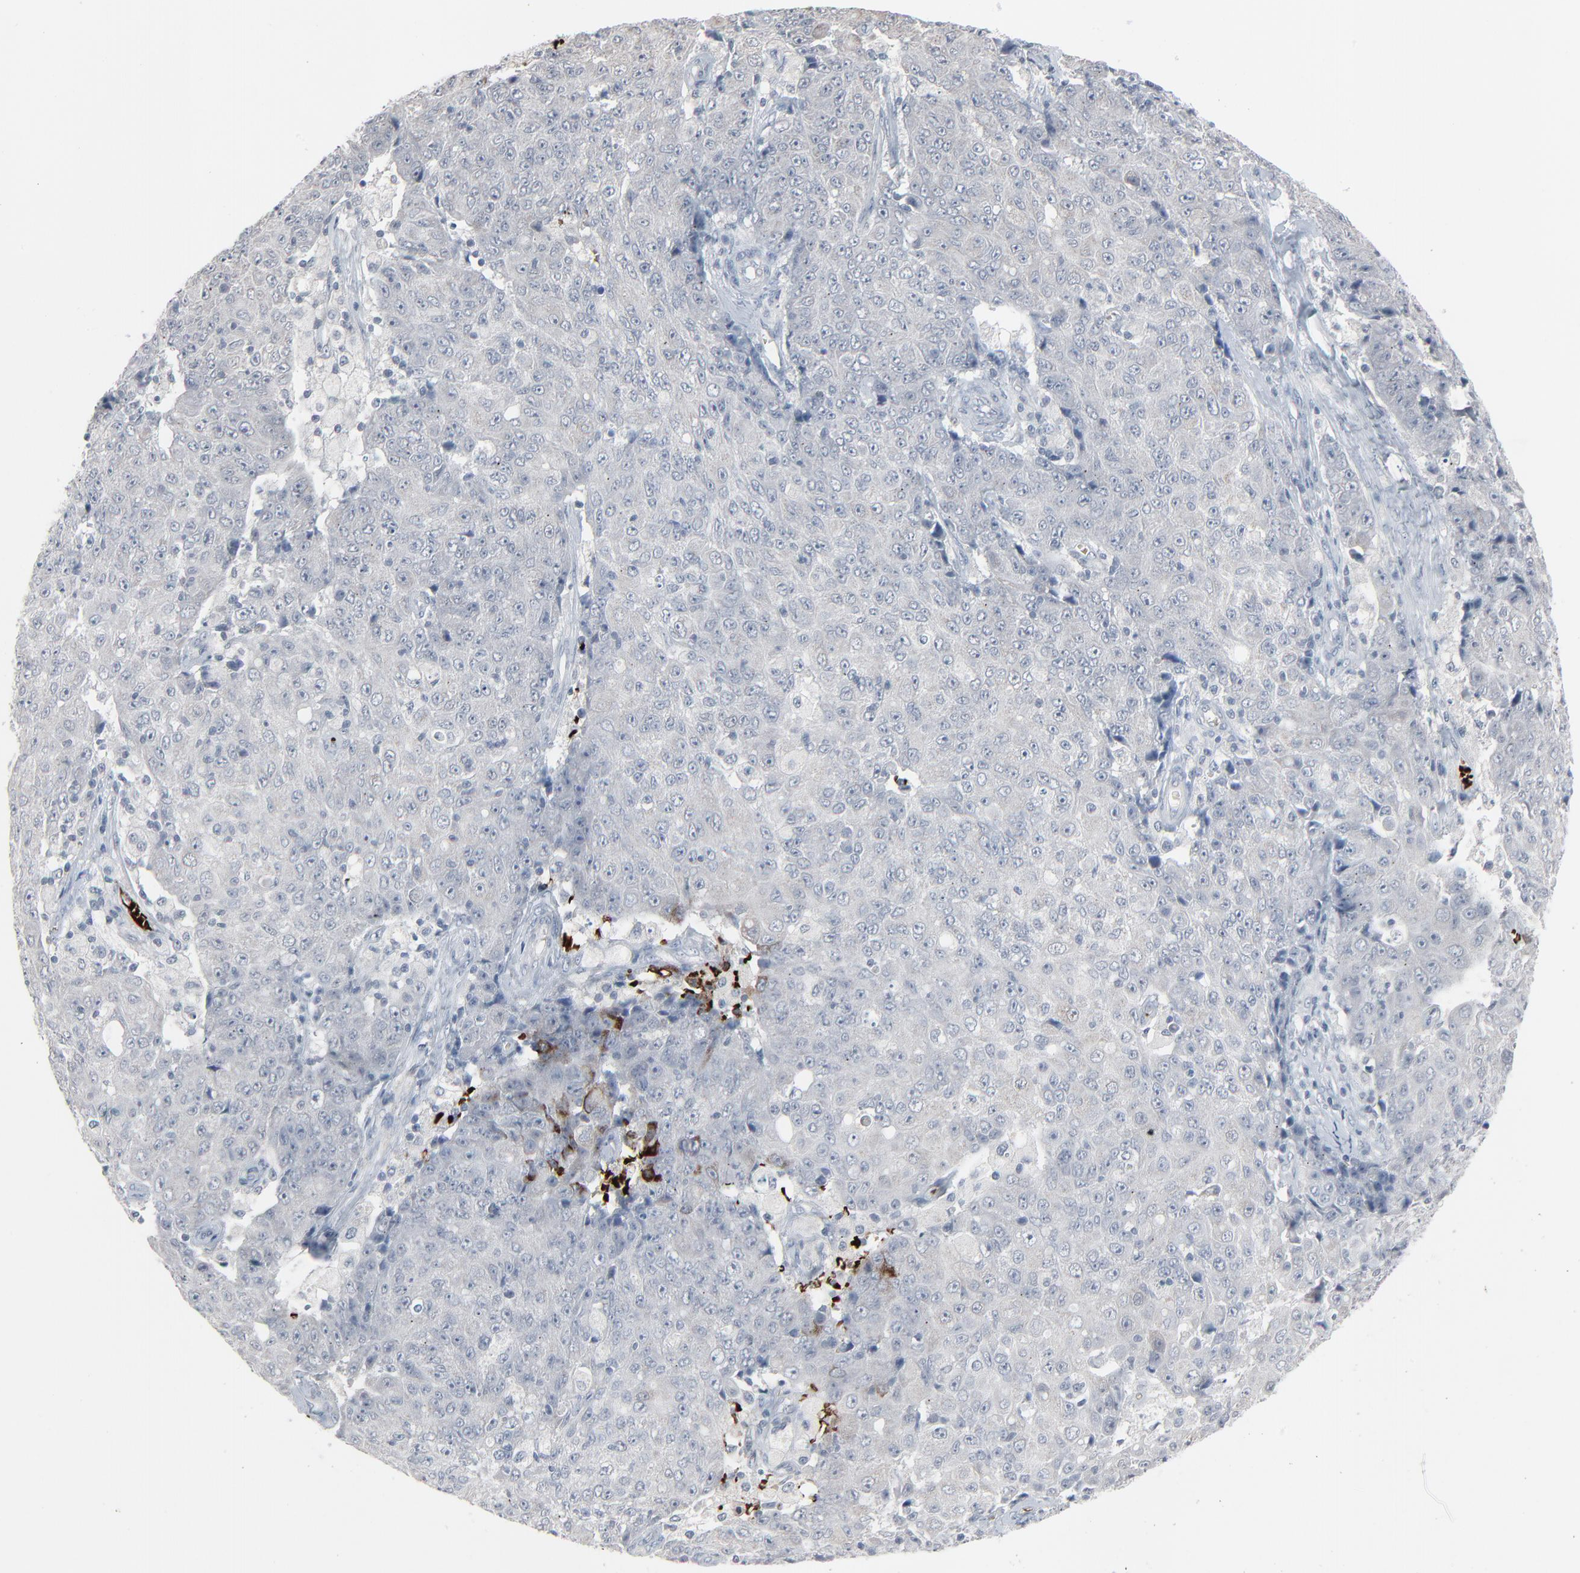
{"staining": {"intensity": "moderate", "quantity": "<25%", "location": "cytoplasmic/membranous"}, "tissue": "ovarian cancer", "cell_type": "Tumor cells", "image_type": "cancer", "snomed": [{"axis": "morphology", "description": "Carcinoma, endometroid"}, {"axis": "topography", "description": "Ovary"}], "caption": "A brown stain highlights moderate cytoplasmic/membranous staining of a protein in human ovarian cancer tumor cells.", "gene": "SAGE1", "patient": {"sex": "female", "age": 42}}